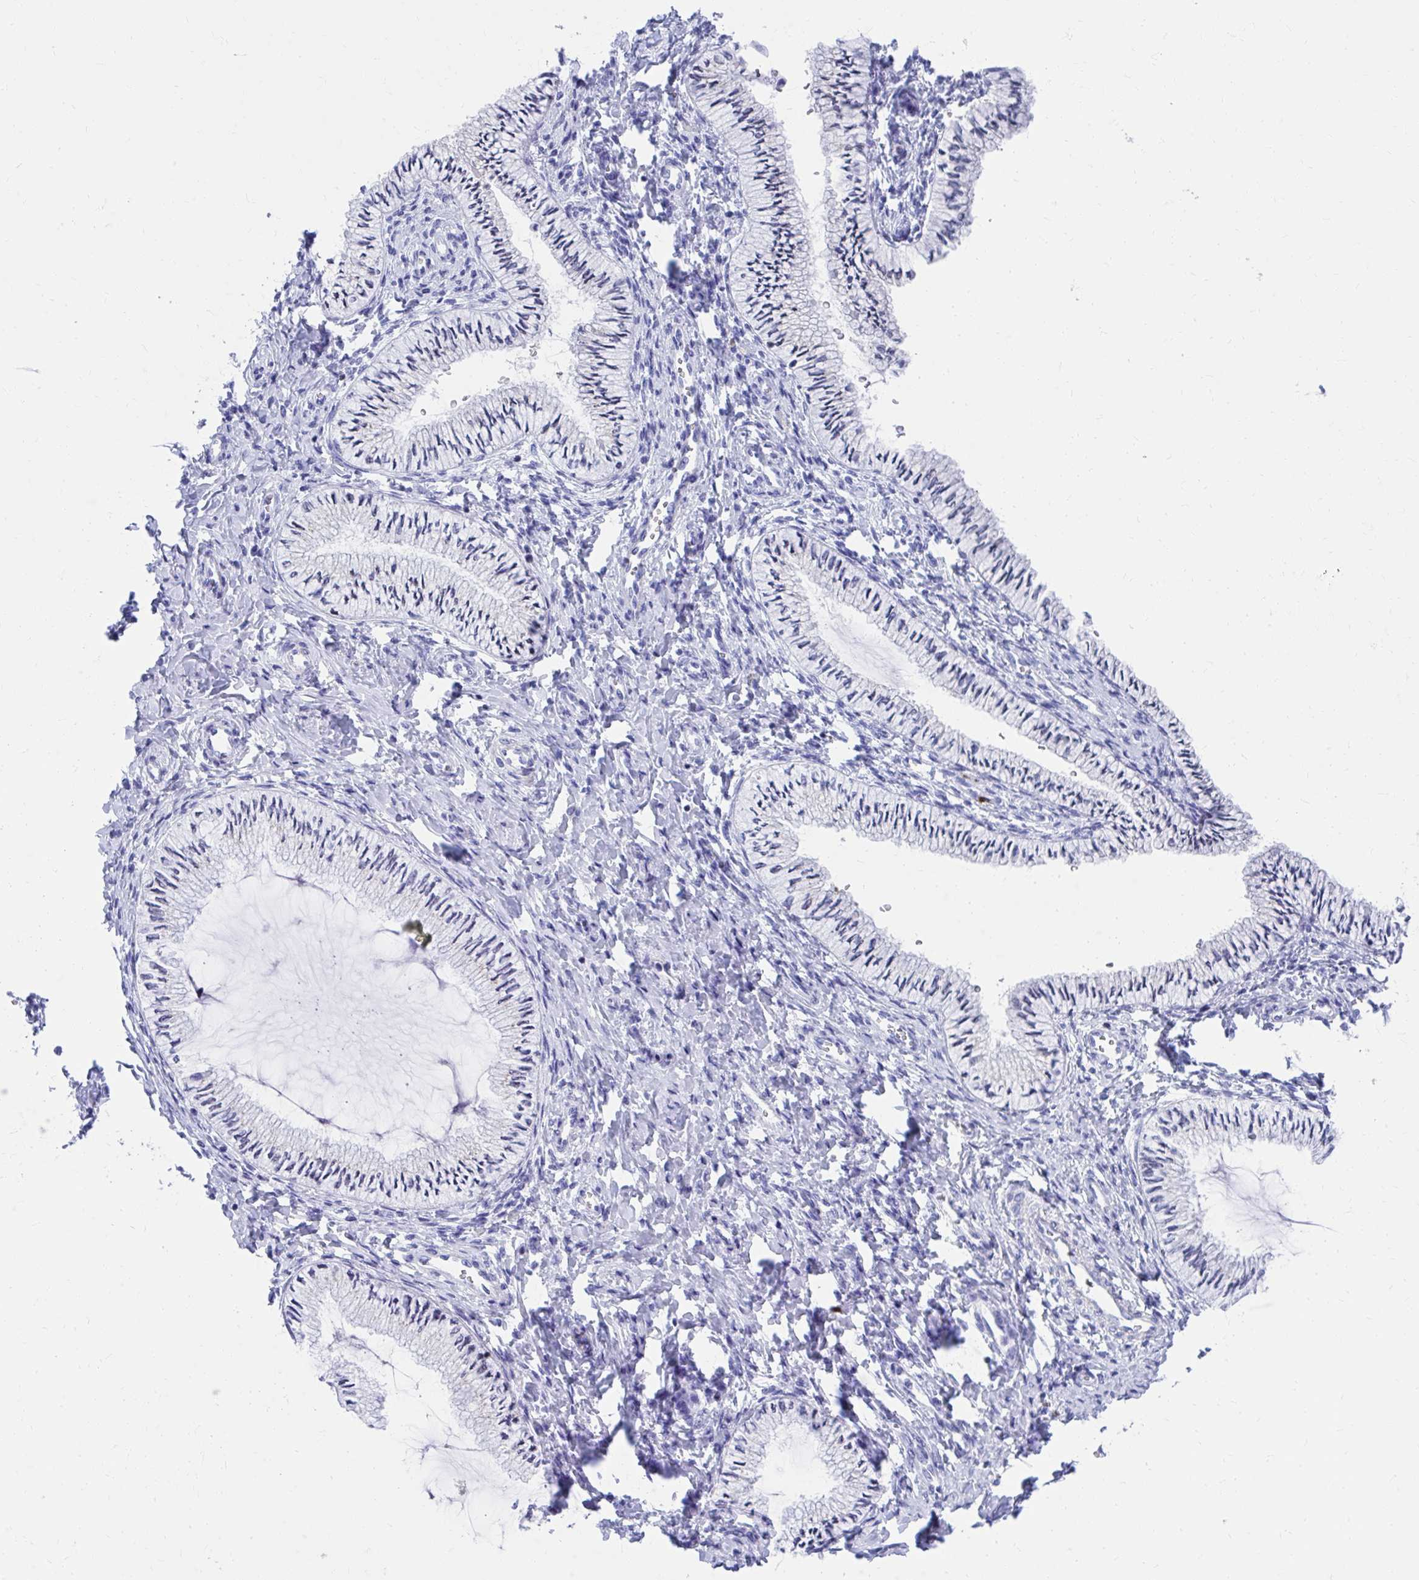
{"staining": {"intensity": "moderate", "quantity": "25%-75%", "location": "nuclear"}, "tissue": "cervix", "cell_type": "Glandular cells", "image_type": "normal", "snomed": [{"axis": "morphology", "description": "Normal tissue, NOS"}, {"axis": "topography", "description": "Cervix"}], "caption": "IHC (DAB) staining of benign cervix reveals moderate nuclear protein expression in about 25%-75% of glandular cells.", "gene": "RUNX3", "patient": {"sex": "female", "age": 24}}